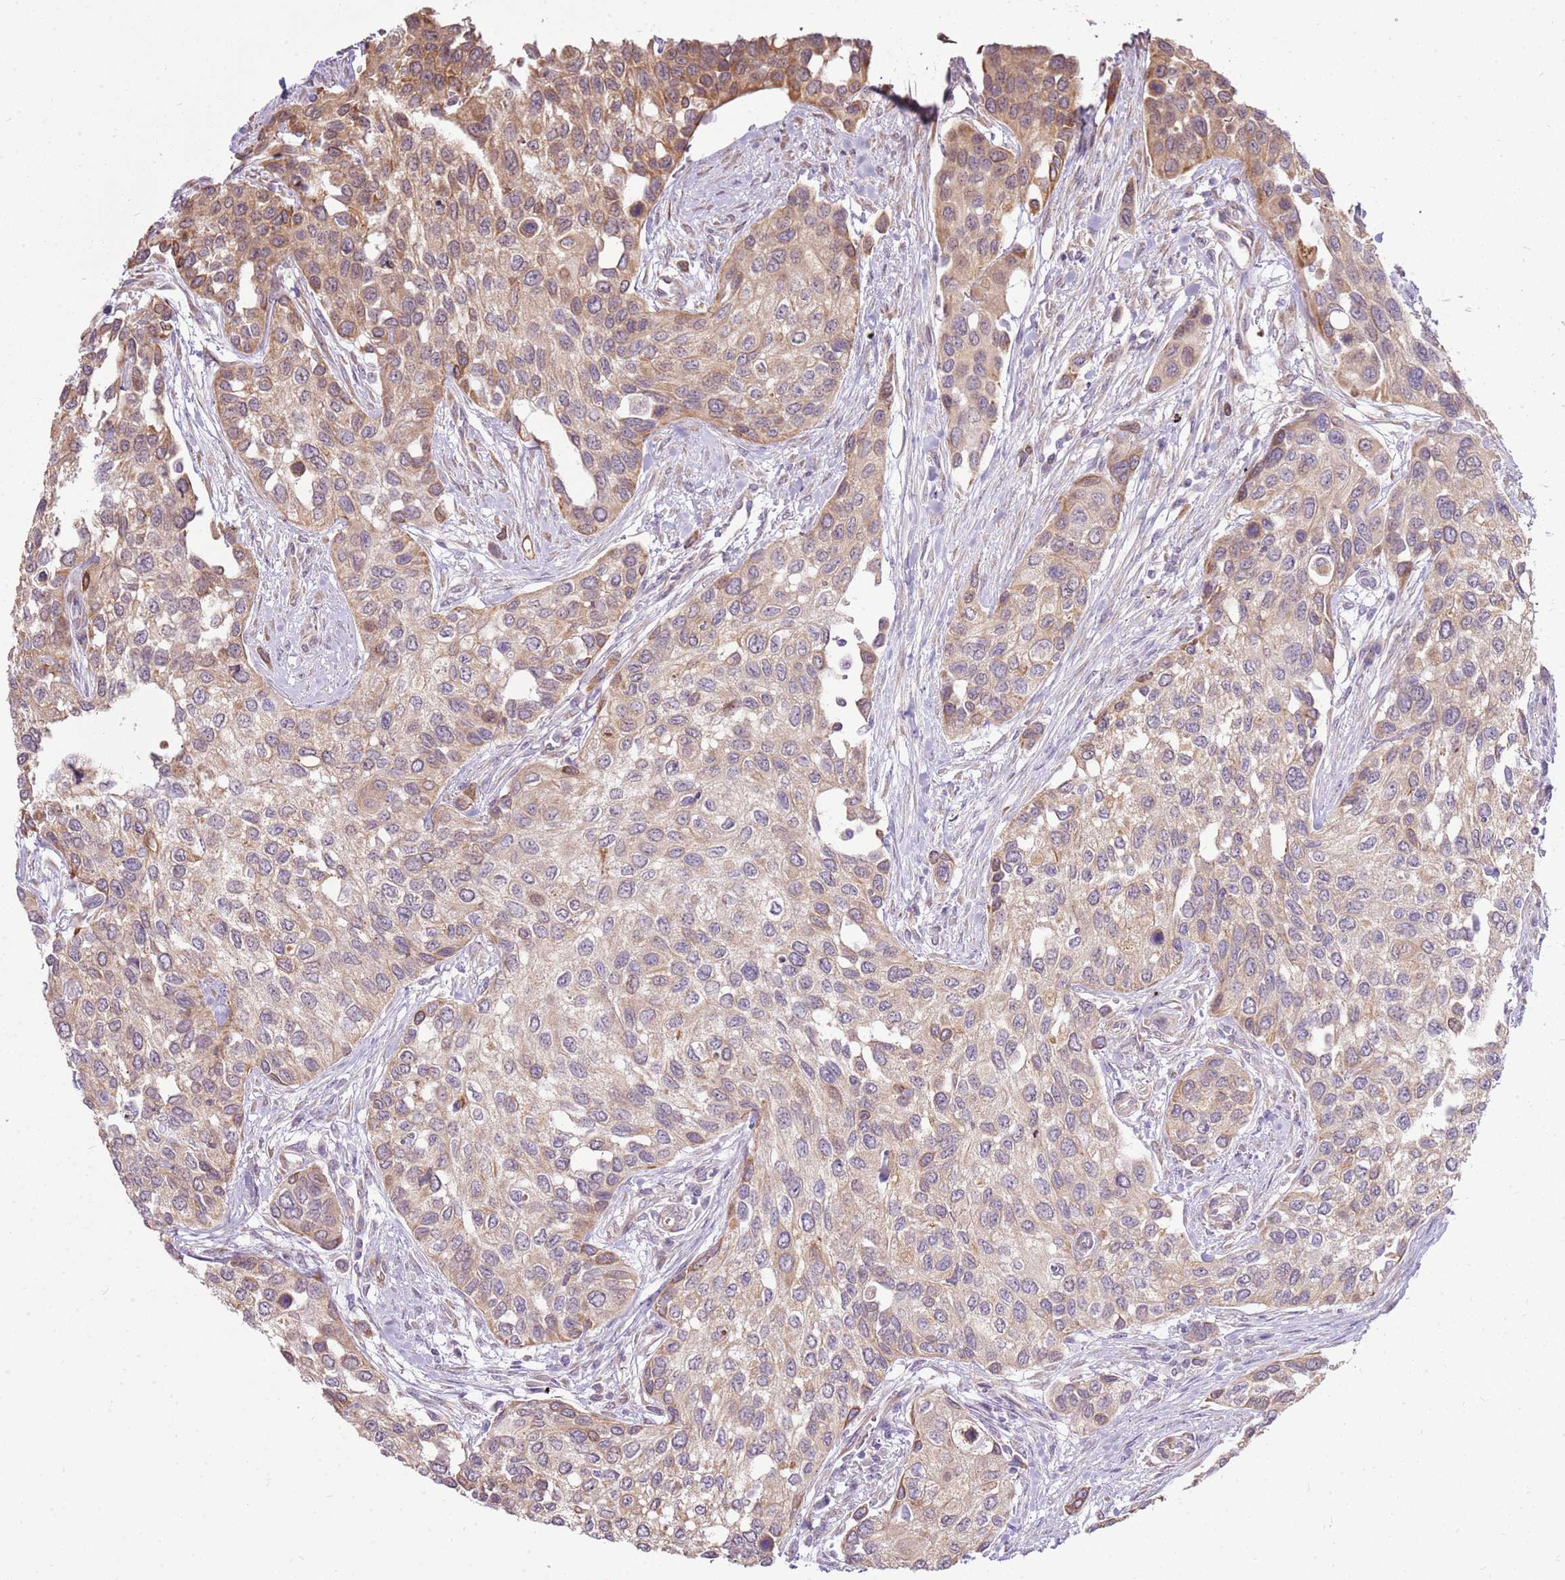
{"staining": {"intensity": "moderate", "quantity": ">75%", "location": "cytoplasmic/membranous"}, "tissue": "urothelial cancer", "cell_type": "Tumor cells", "image_type": "cancer", "snomed": [{"axis": "morphology", "description": "Normal tissue, NOS"}, {"axis": "morphology", "description": "Urothelial carcinoma, High grade"}, {"axis": "topography", "description": "Vascular tissue"}, {"axis": "topography", "description": "Urinary bladder"}], "caption": "Urothelial cancer stained with DAB (3,3'-diaminobenzidine) immunohistochemistry shows medium levels of moderate cytoplasmic/membranous staining in about >75% of tumor cells.", "gene": "UGGT2", "patient": {"sex": "female", "age": 56}}